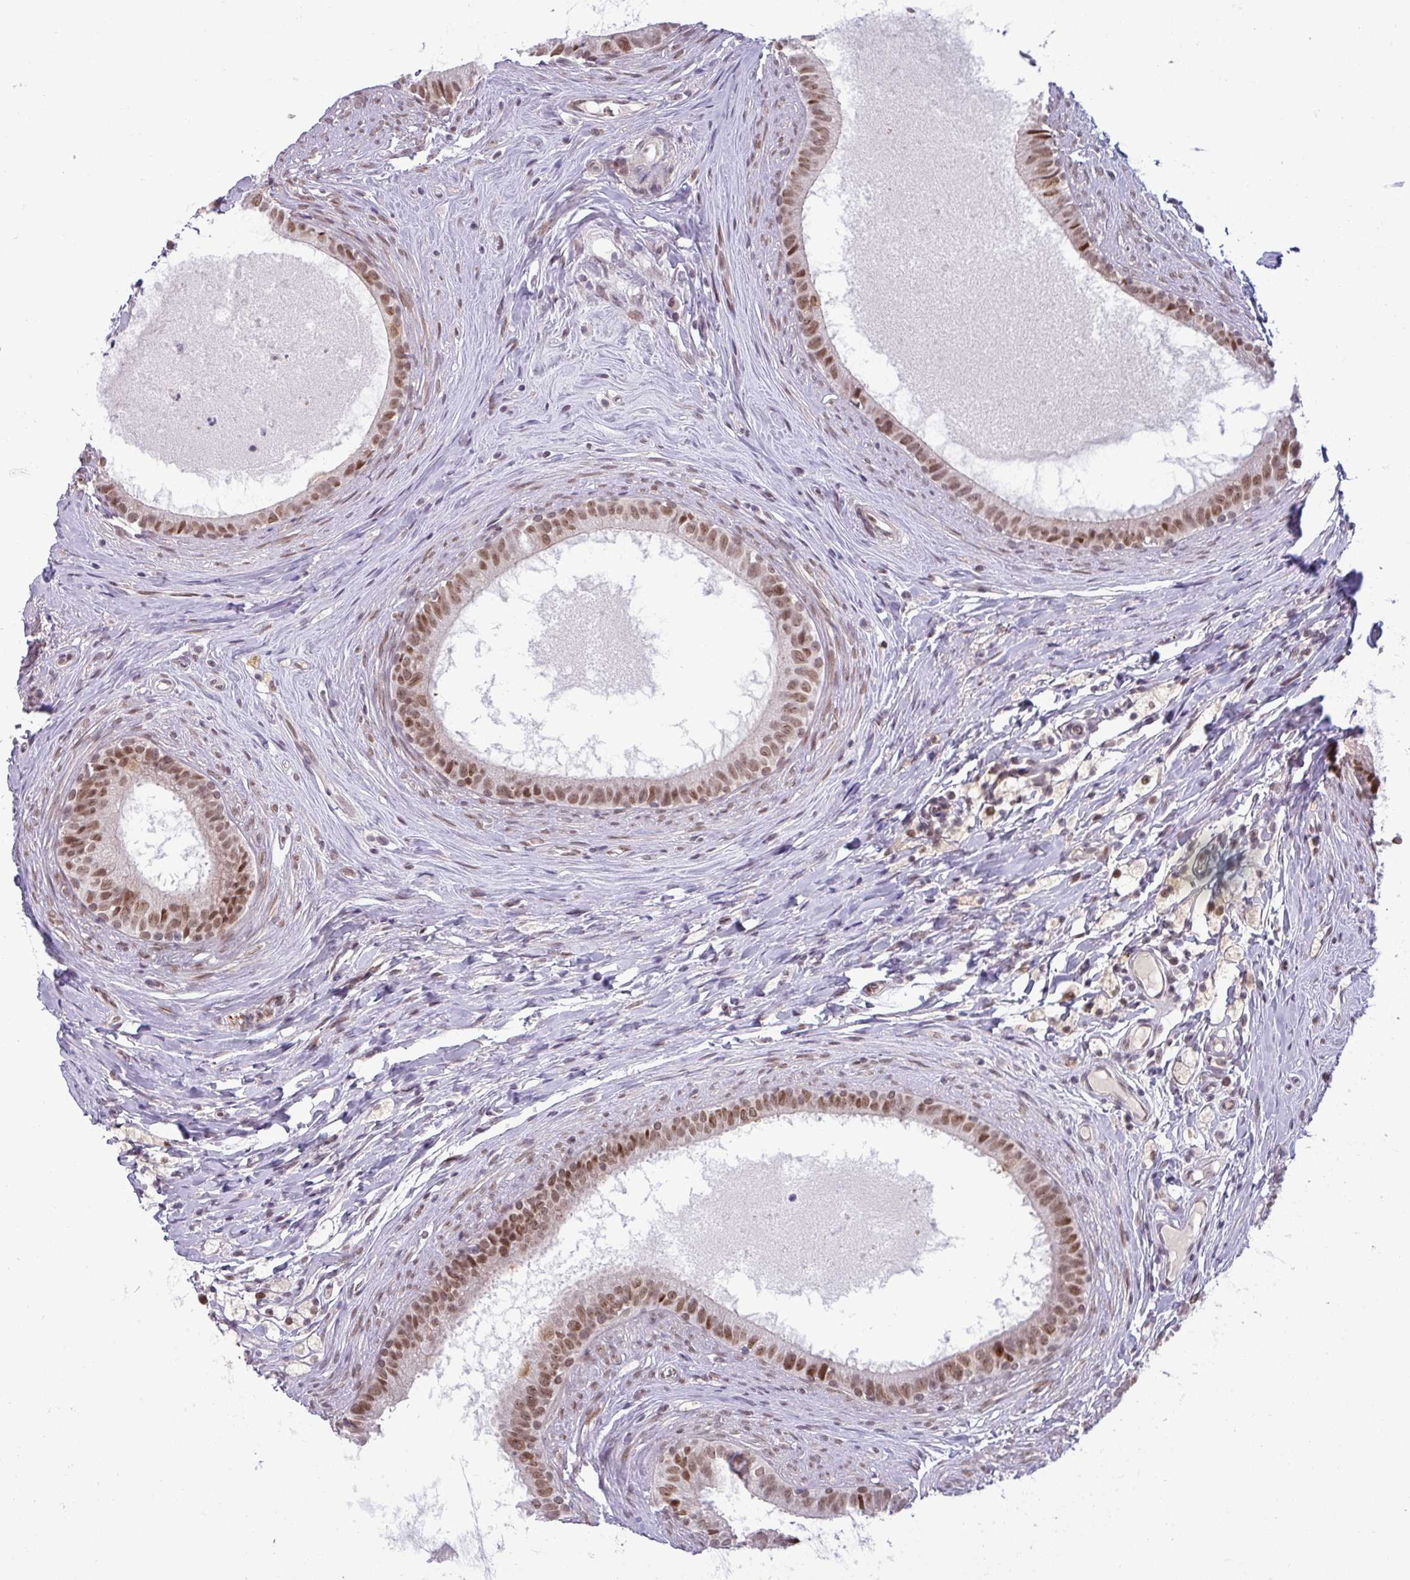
{"staining": {"intensity": "moderate", "quantity": ">75%", "location": "nuclear"}, "tissue": "epididymis", "cell_type": "Glandular cells", "image_type": "normal", "snomed": [{"axis": "morphology", "description": "Normal tissue, NOS"}, {"axis": "topography", "description": "Epididymis"}], "caption": "Immunohistochemical staining of benign epididymis demonstrates medium levels of moderate nuclear expression in about >75% of glandular cells. Nuclei are stained in blue.", "gene": "PTPN20", "patient": {"sex": "male", "age": 80}}